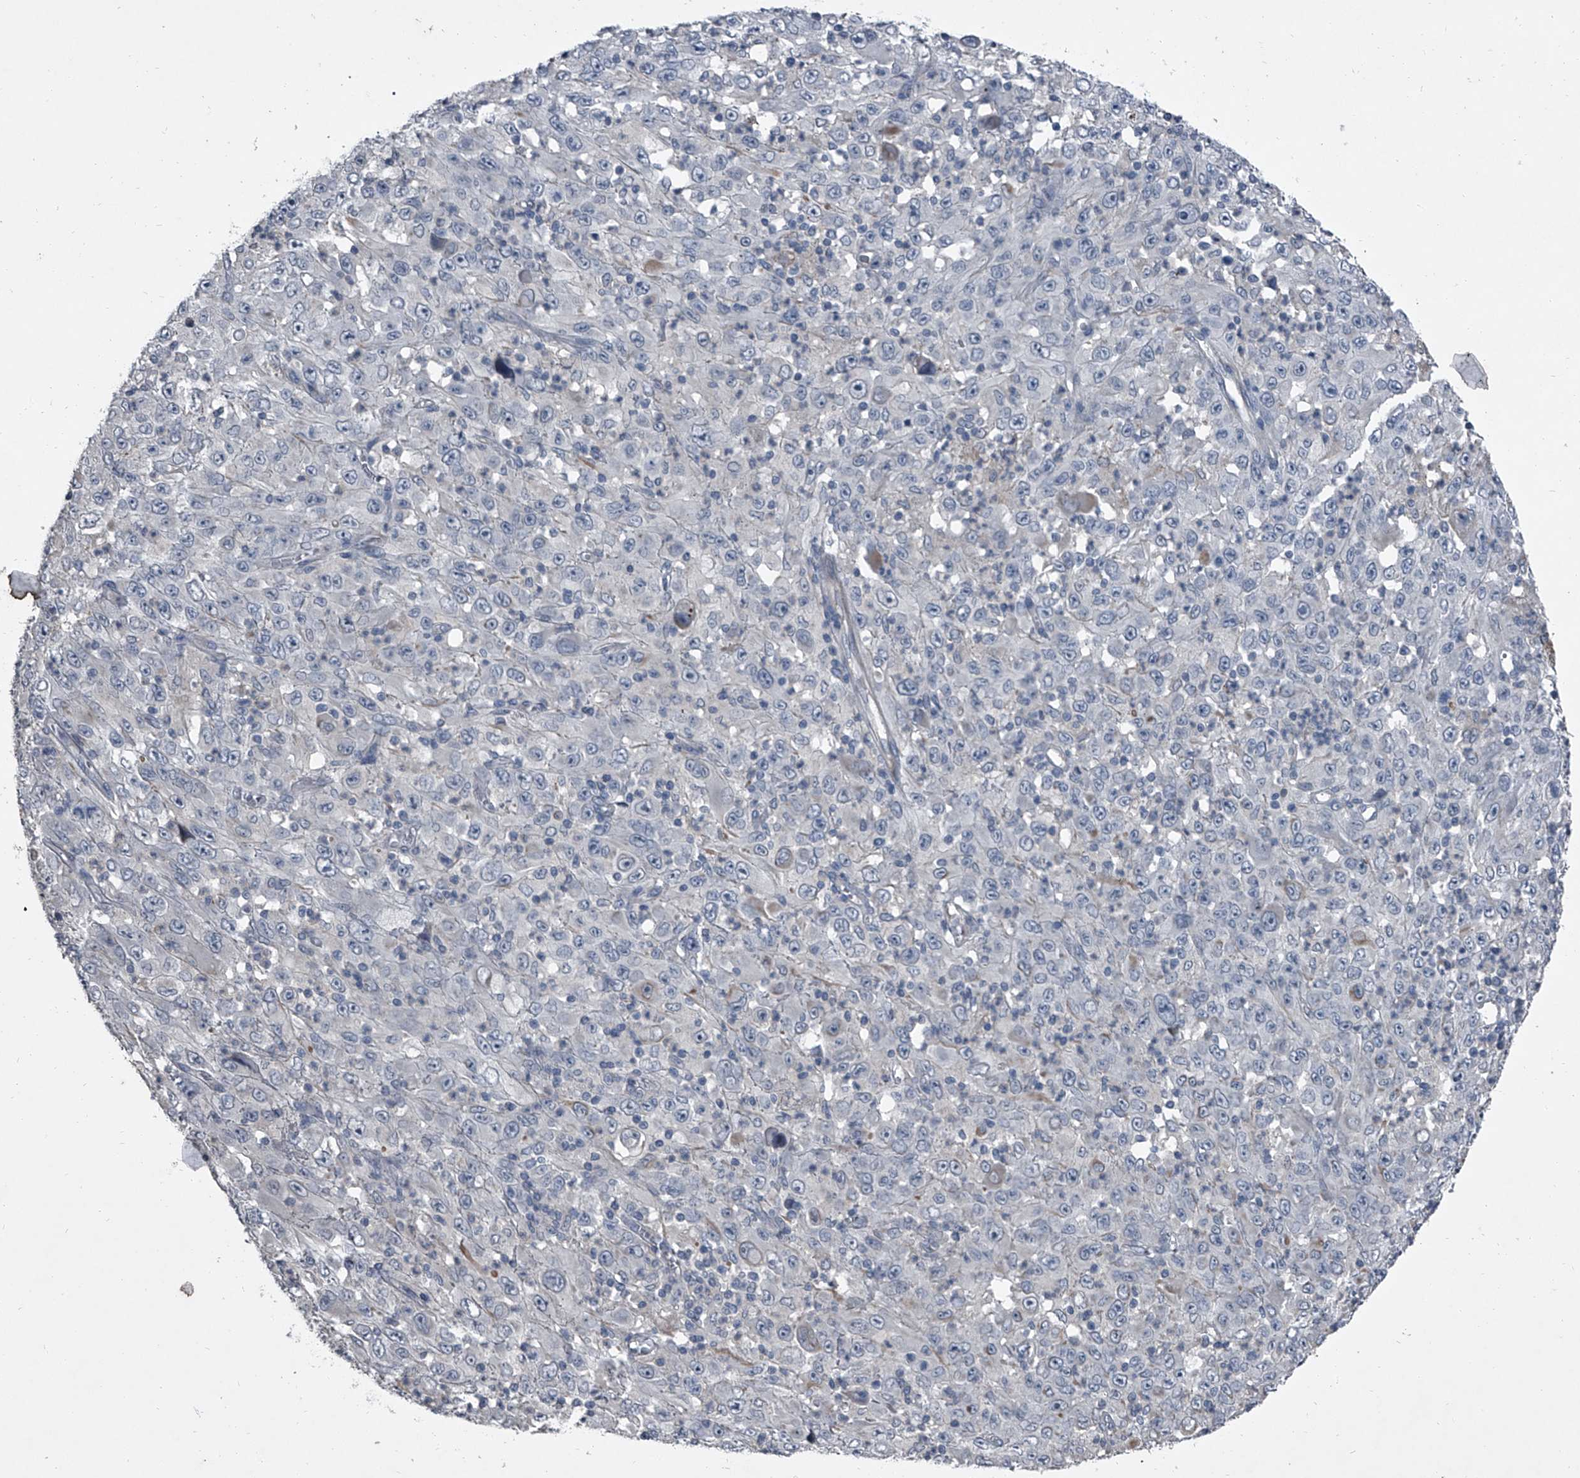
{"staining": {"intensity": "negative", "quantity": "none", "location": "none"}, "tissue": "melanoma", "cell_type": "Tumor cells", "image_type": "cancer", "snomed": [{"axis": "morphology", "description": "Malignant melanoma, Metastatic site"}, {"axis": "topography", "description": "Skin"}], "caption": "DAB immunohistochemical staining of melanoma shows no significant expression in tumor cells.", "gene": "HEPHL1", "patient": {"sex": "female", "age": 56}}